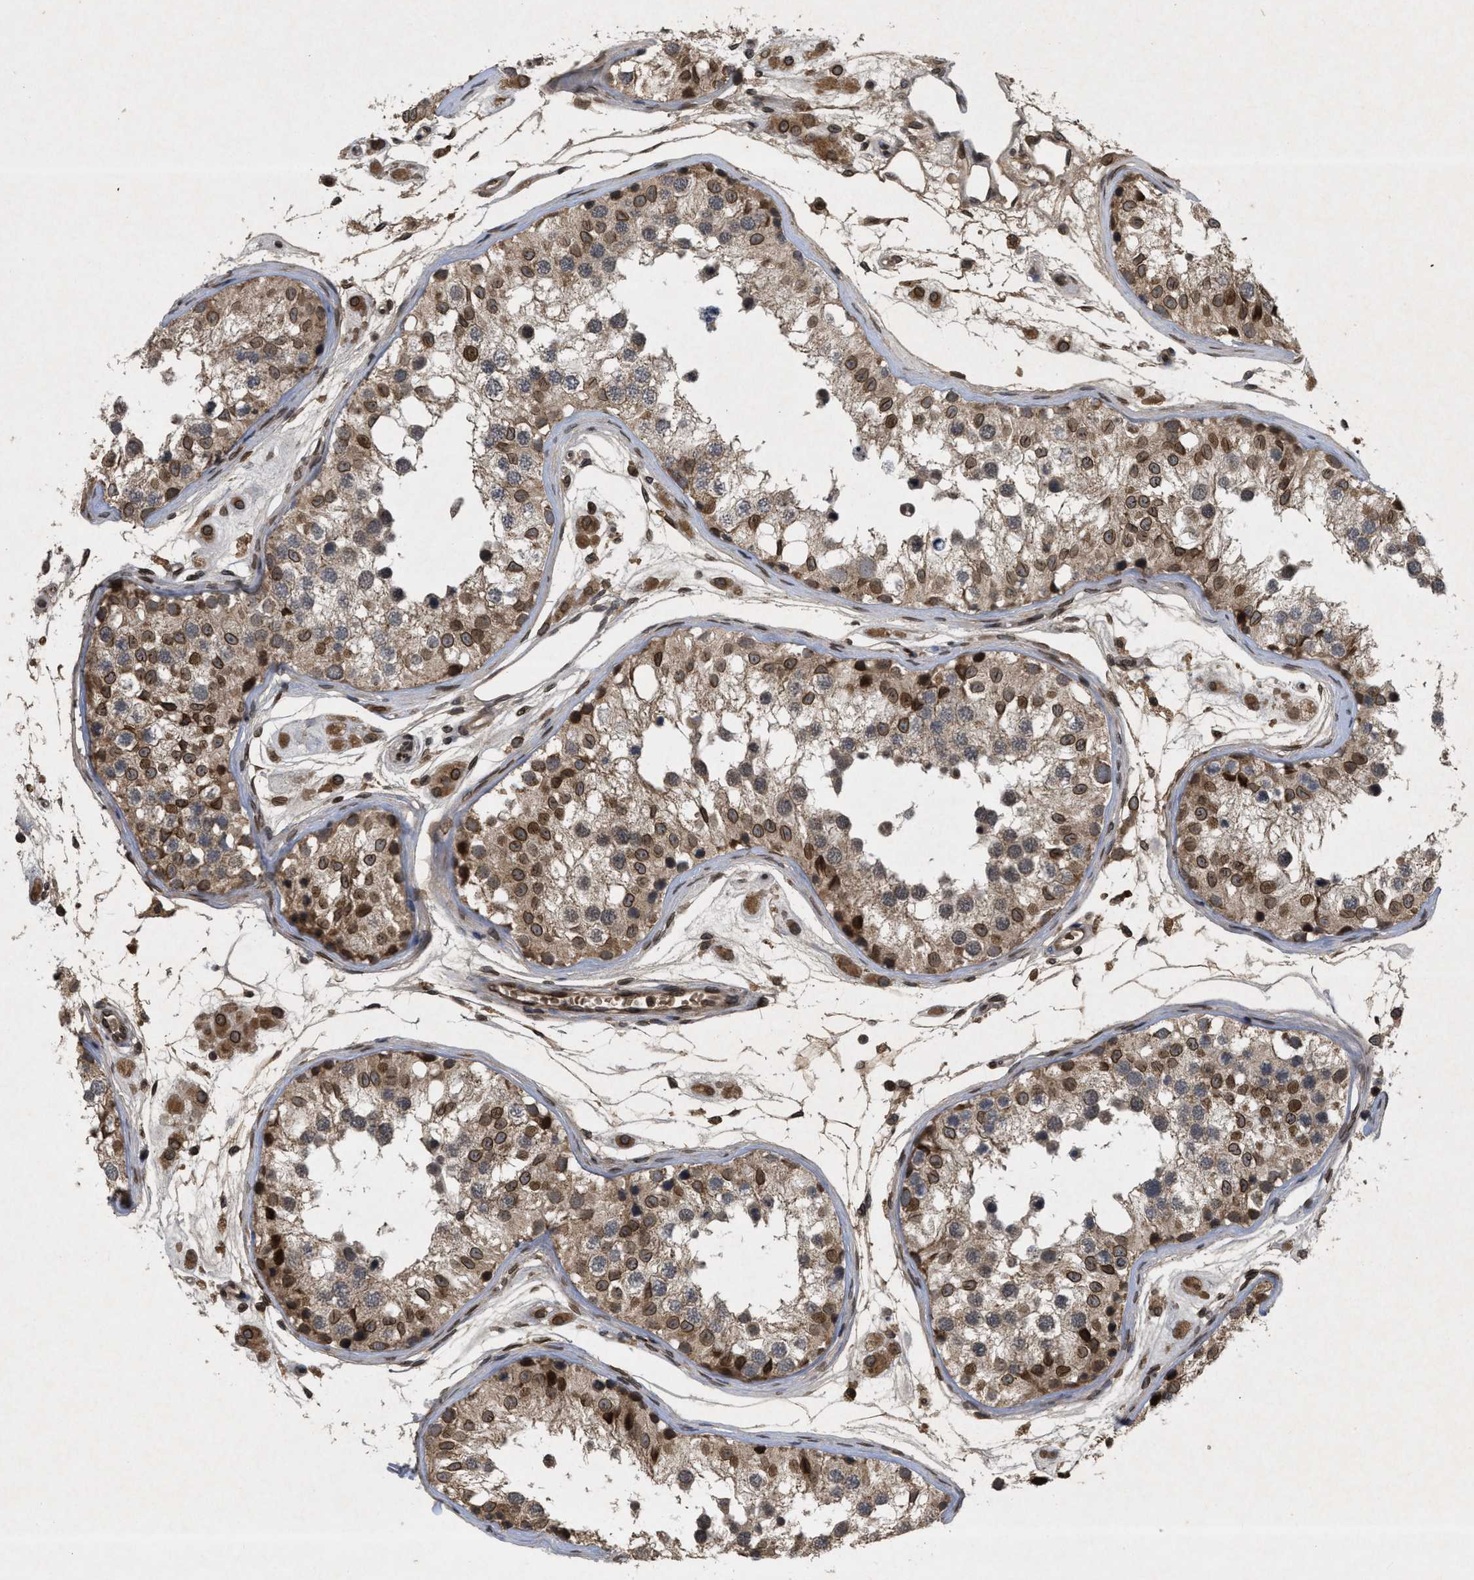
{"staining": {"intensity": "moderate", "quantity": ">75%", "location": "cytoplasmic/membranous,nuclear"}, "tissue": "testis", "cell_type": "Cells in seminiferous ducts", "image_type": "normal", "snomed": [{"axis": "morphology", "description": "Normal tissue, NOS"}, {"axis": "morphology", "description": "Adenocarcinoma, metastatic, NOS"}, {"axis": "topography", "description": "Testis"}], "caption": "Immunohistochemical staining of unremarkable human testis reveals >75% levels of moderate cytoplasmic/membranous,nuclear protein positivity in about >75% of cells in seminiferous ducts.", "gene": "CRY1", "patient": {"sex": "male", "age": 26}}